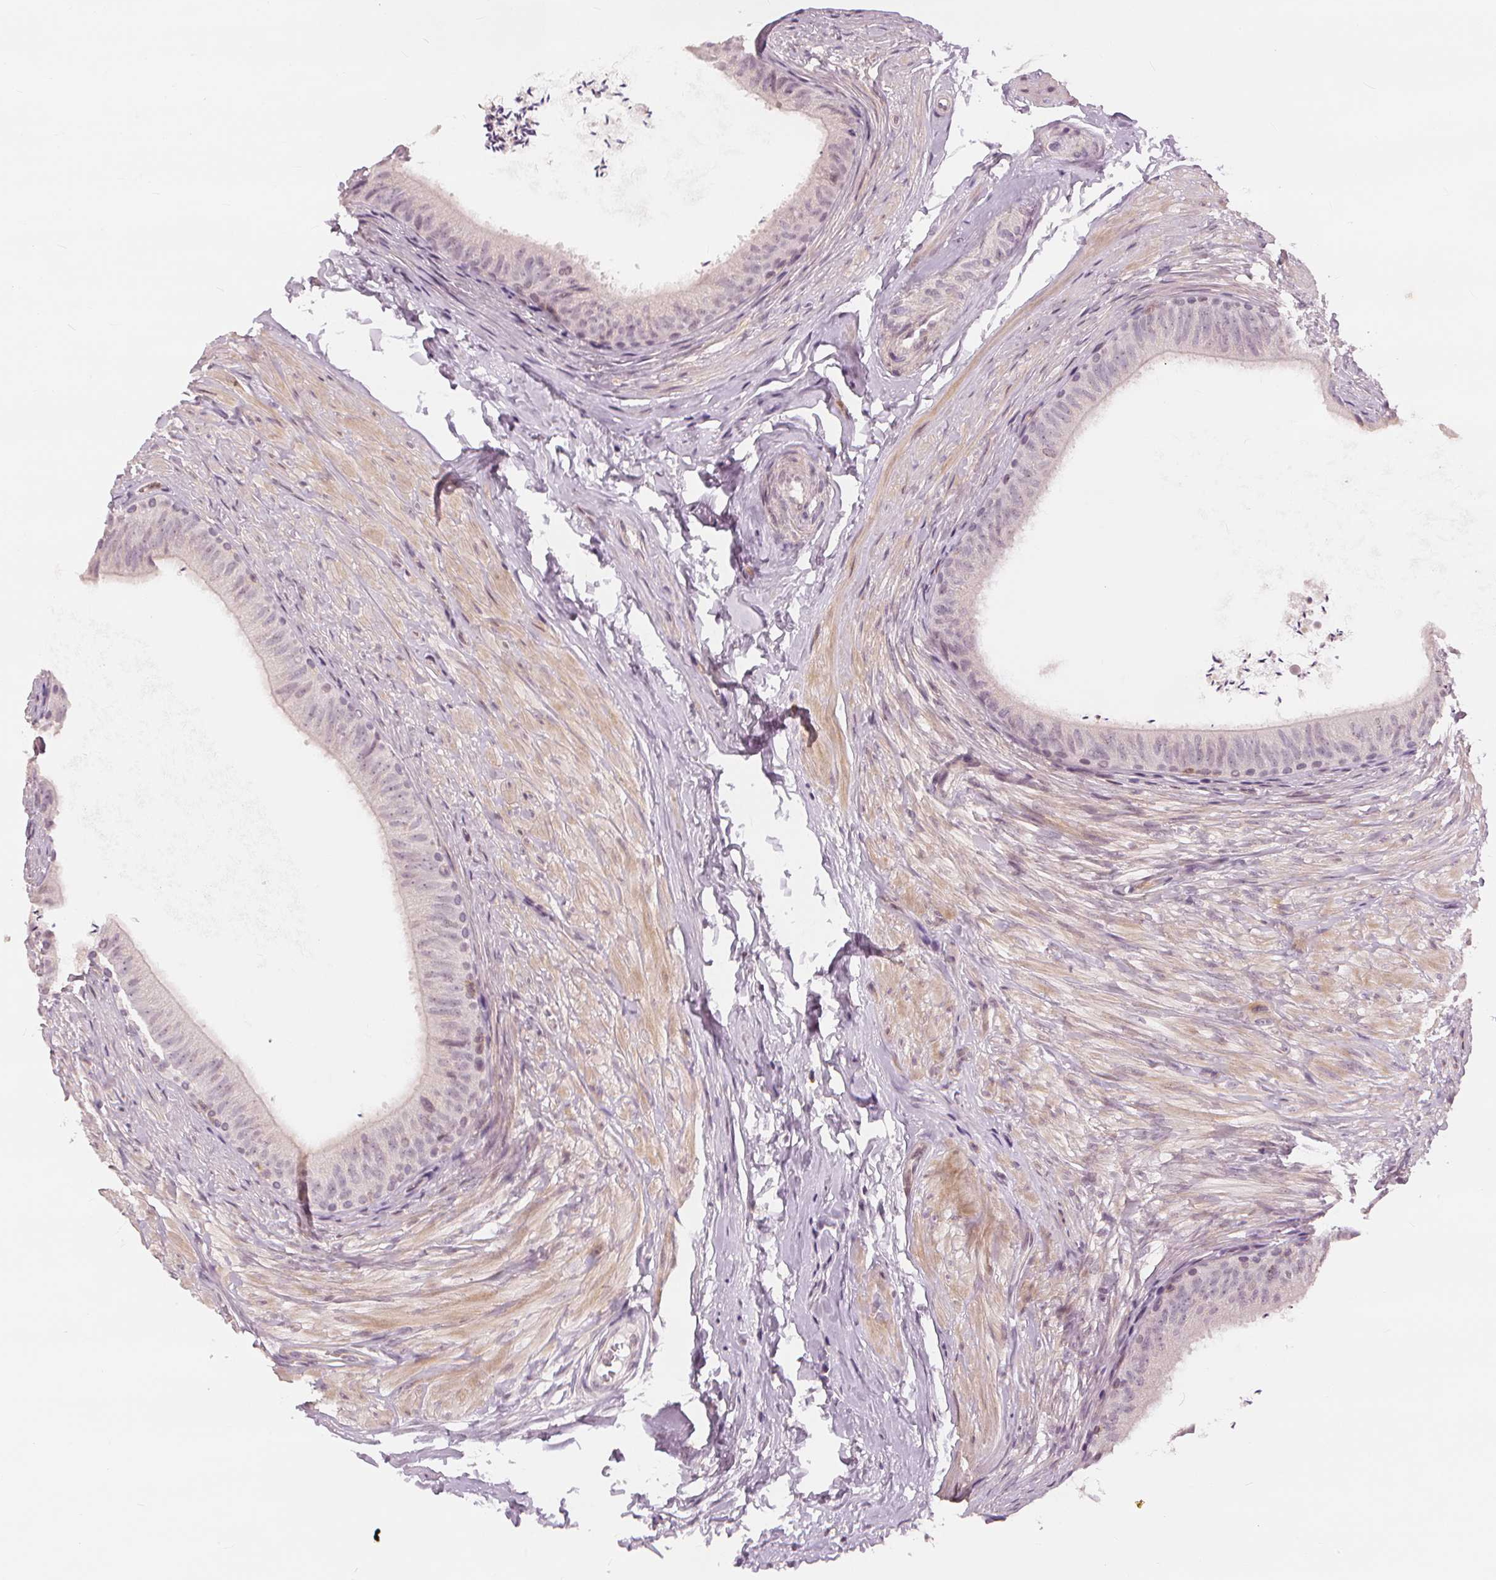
{"staining": {"intensity": "negative", "quantity": "none", "location": "none"}, "tissue": "epididymis", "cell_type": "Glandular cells", "image_type": "normal", "snomed": [{"axis": "morphology", "description": "Normal tissue, NOS"}, {"axis": "topography", "description": "Epididymis, spermatic cord, NOS"}, {"axis": "topography", "description": "Epididymis"}, {"axis": "topography", "description": "Peripheral nerve tissue"}], "caption": "DAB (3,3'-diaminobenzidine) immunohistochemical staining of normal epididymis demonstrates no significant expression in glandular cells. (Brightfield microscopy of DAB IHC at high magnification).", "gene": "SLC34A1", "patient": {"sex": "male", "age": 29}}